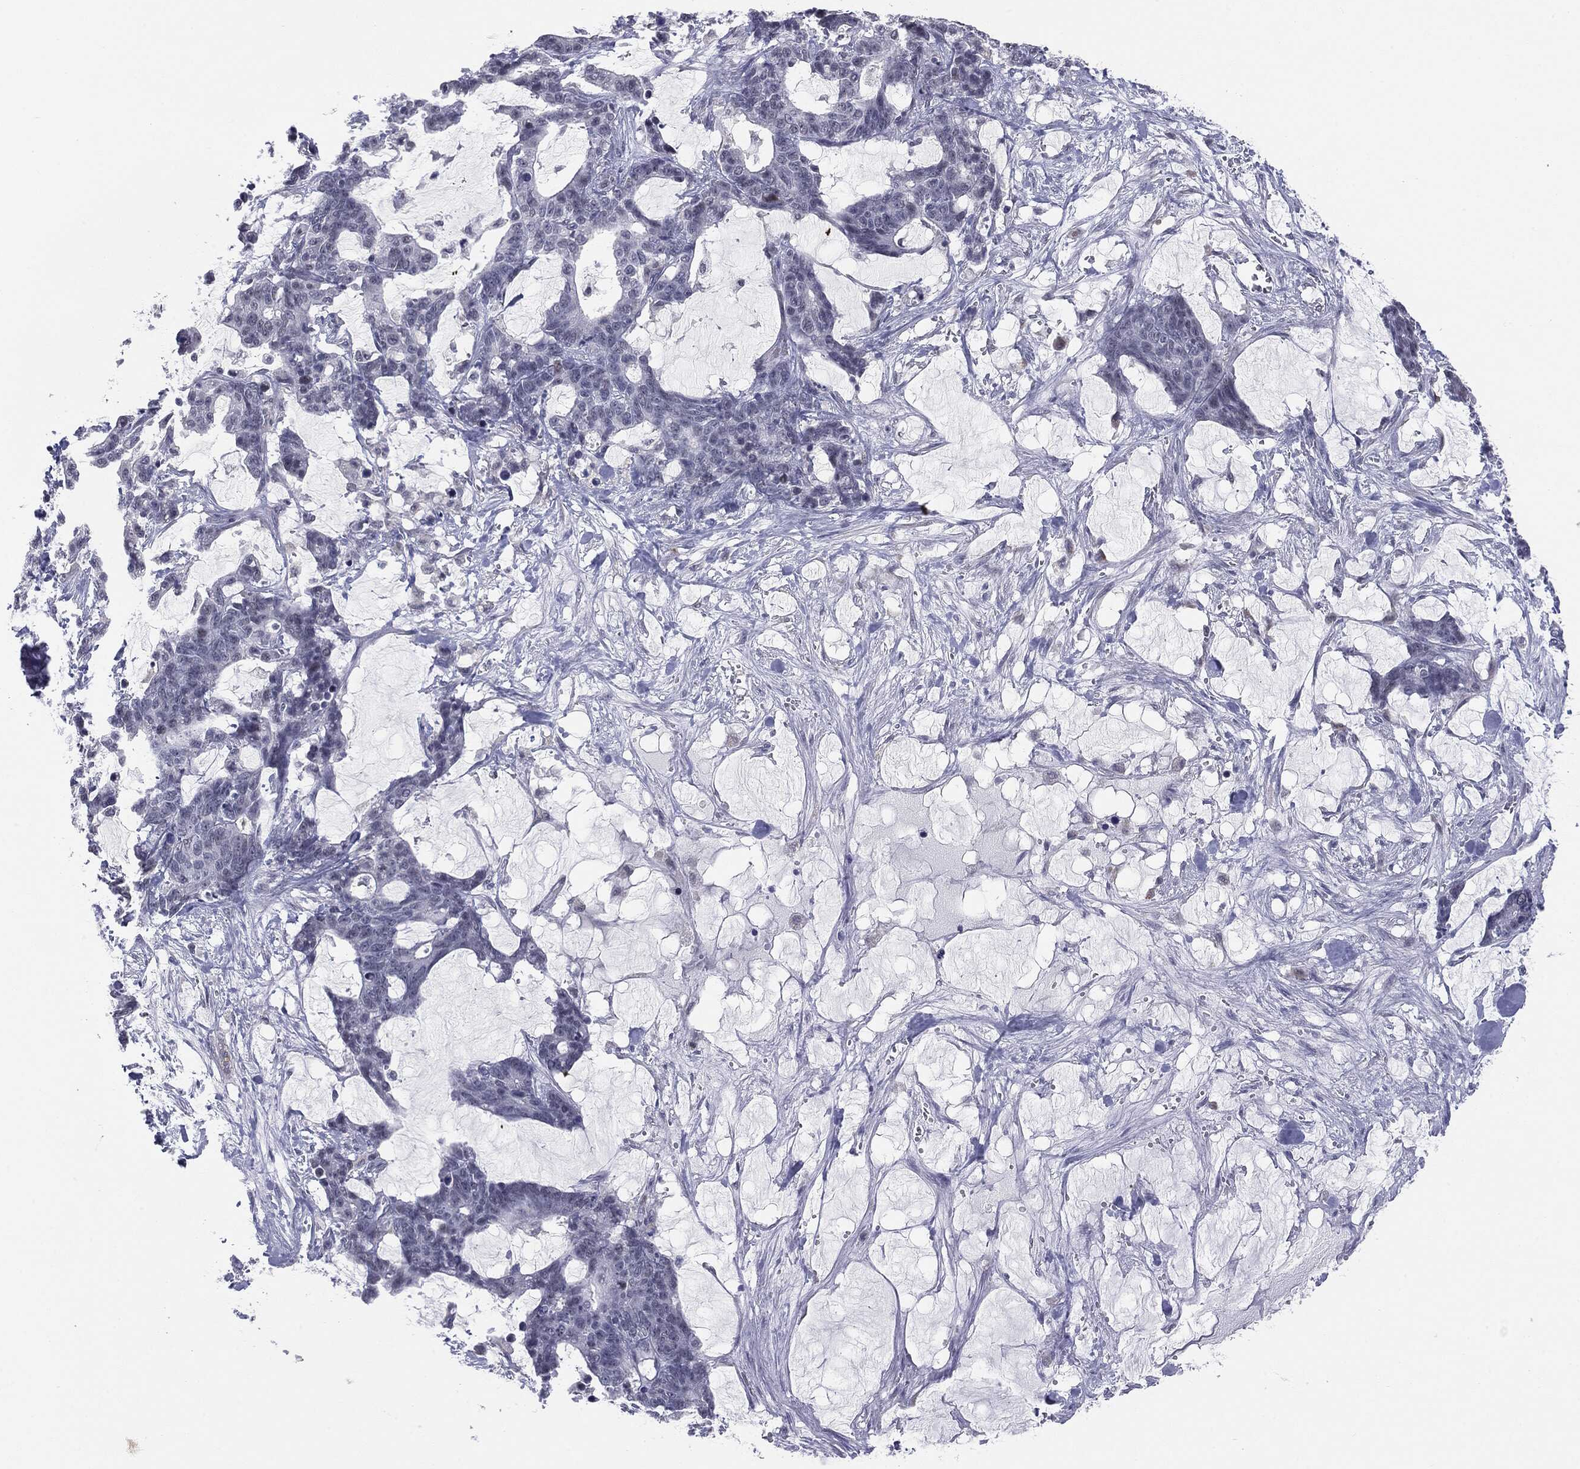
{"staining": {"intensity": "negative", "quantity": "none", "location": "none"}, "tissue": "stomach cancer", "cell_type": "Tumor cells", "image_type": "cancer", "snomed": [{"axis": "morphology", "description": "Normal tissue, NOS"}, {"axis": "morphology", "description": "Adenocarcinoma, NOS"}, {"axis": "topography", "description": "Stomach"}], "caption": "This is an immunohistochemistry histopathology image of adenocarcinoma (stomach). There is no staining in tumor cells.", "gene": "SLC5A5", "patient": {"sex": "female", "age": 64}}